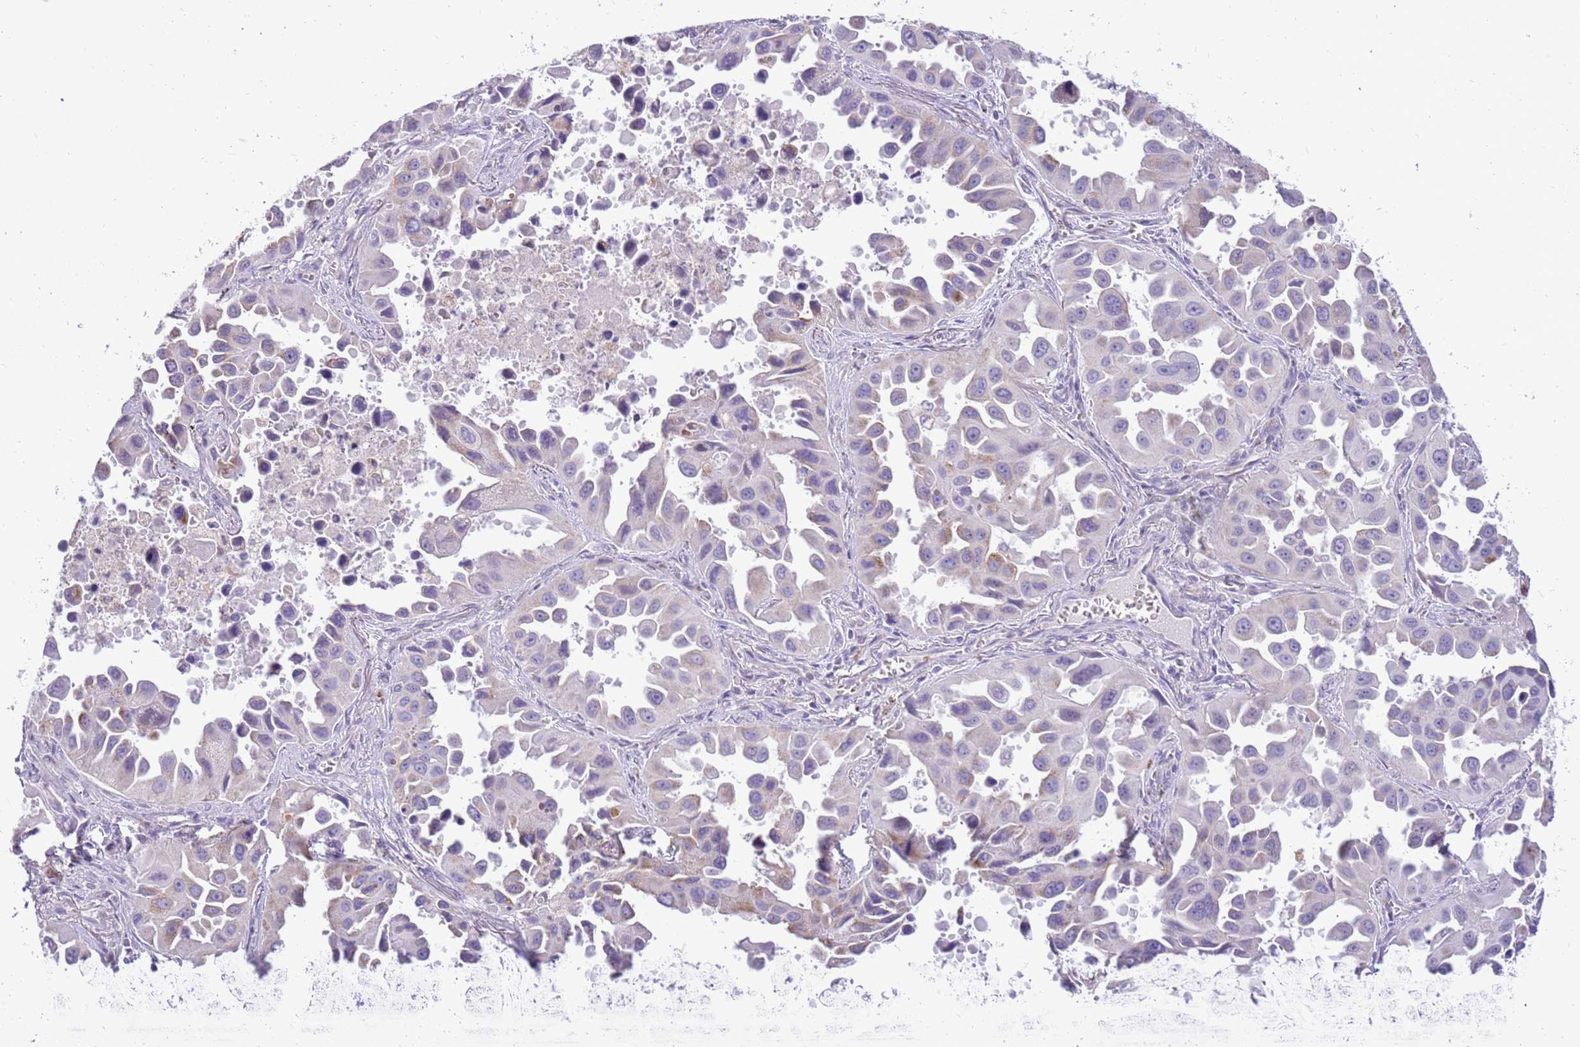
{"staining": {"intensity": "weak", "quantity": "<25%", "location": "cytoplasmic/membranous"}, "tissue": "lung cancer", "cell_type": "Tumor cells", "image_type": "cancer", "snomed": [{"axis": "morphology", "description": "Adenocarcinoma, NOS"}, {"axis": "topography", "description": "Lung"}], "caption": "The histopathology image displays no staining of tumor cells in lung cancer (adenocarcinoma).", "gene": "PCNX1", "patient": {"sex": "male", "age": 66}}